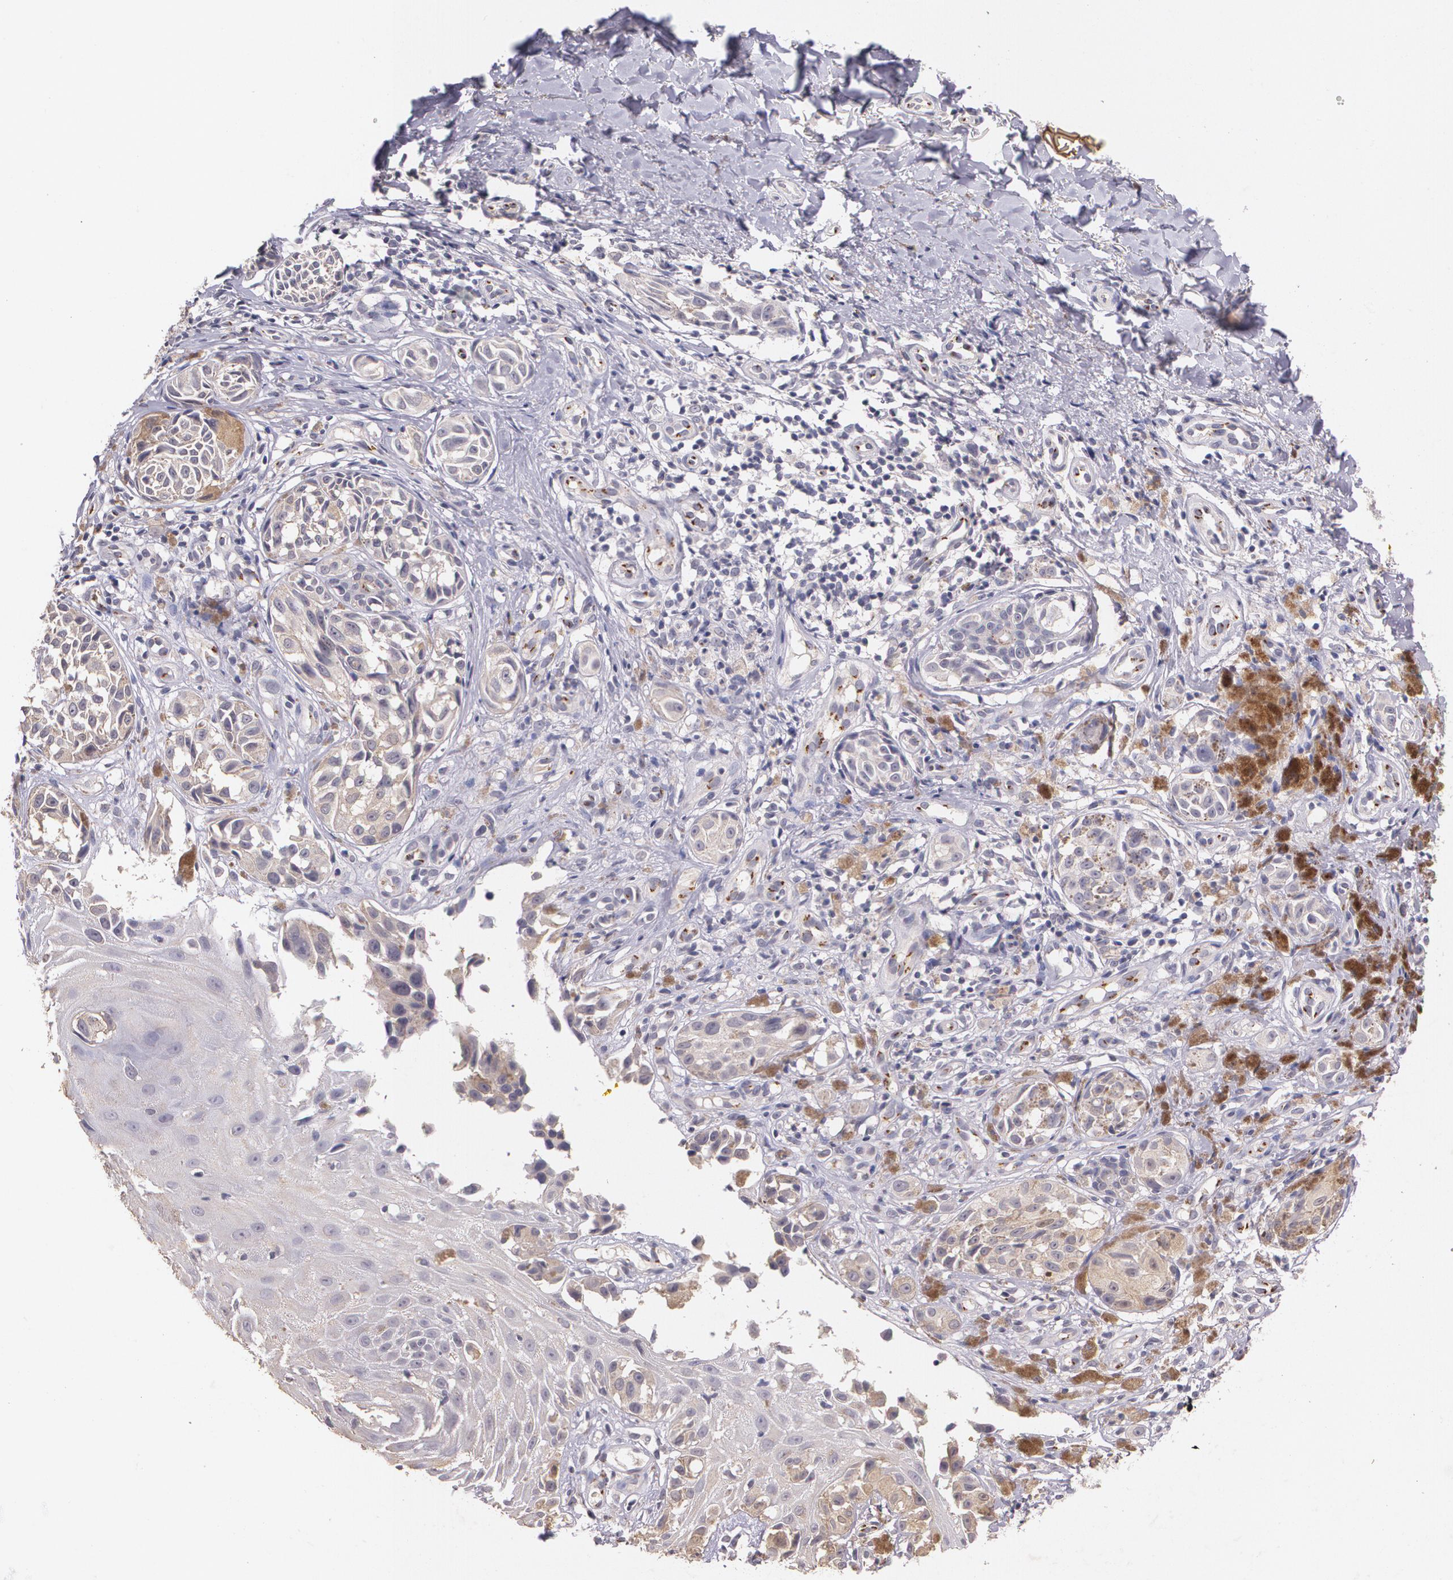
{"staining": {"intensity": "weak", "quantity": ">75%", "location": "cytoplasmic/membranous"}, "tissue": "melanoma", "cell_type": "Tumor cells", "image_type": "cancer", "snomed": [{"axis": "morphology", "description": "Malignant melanoma, NOS"}, {"axis": "topography", "description": "Skin"}], "caption": "The immunohistochemical stain shows weak cytoplasmic/membranous positivity in tumor cells of melanoma tissue.", "gene": "TM4SF1", "patient": {"sex": "male", "age": 67}}